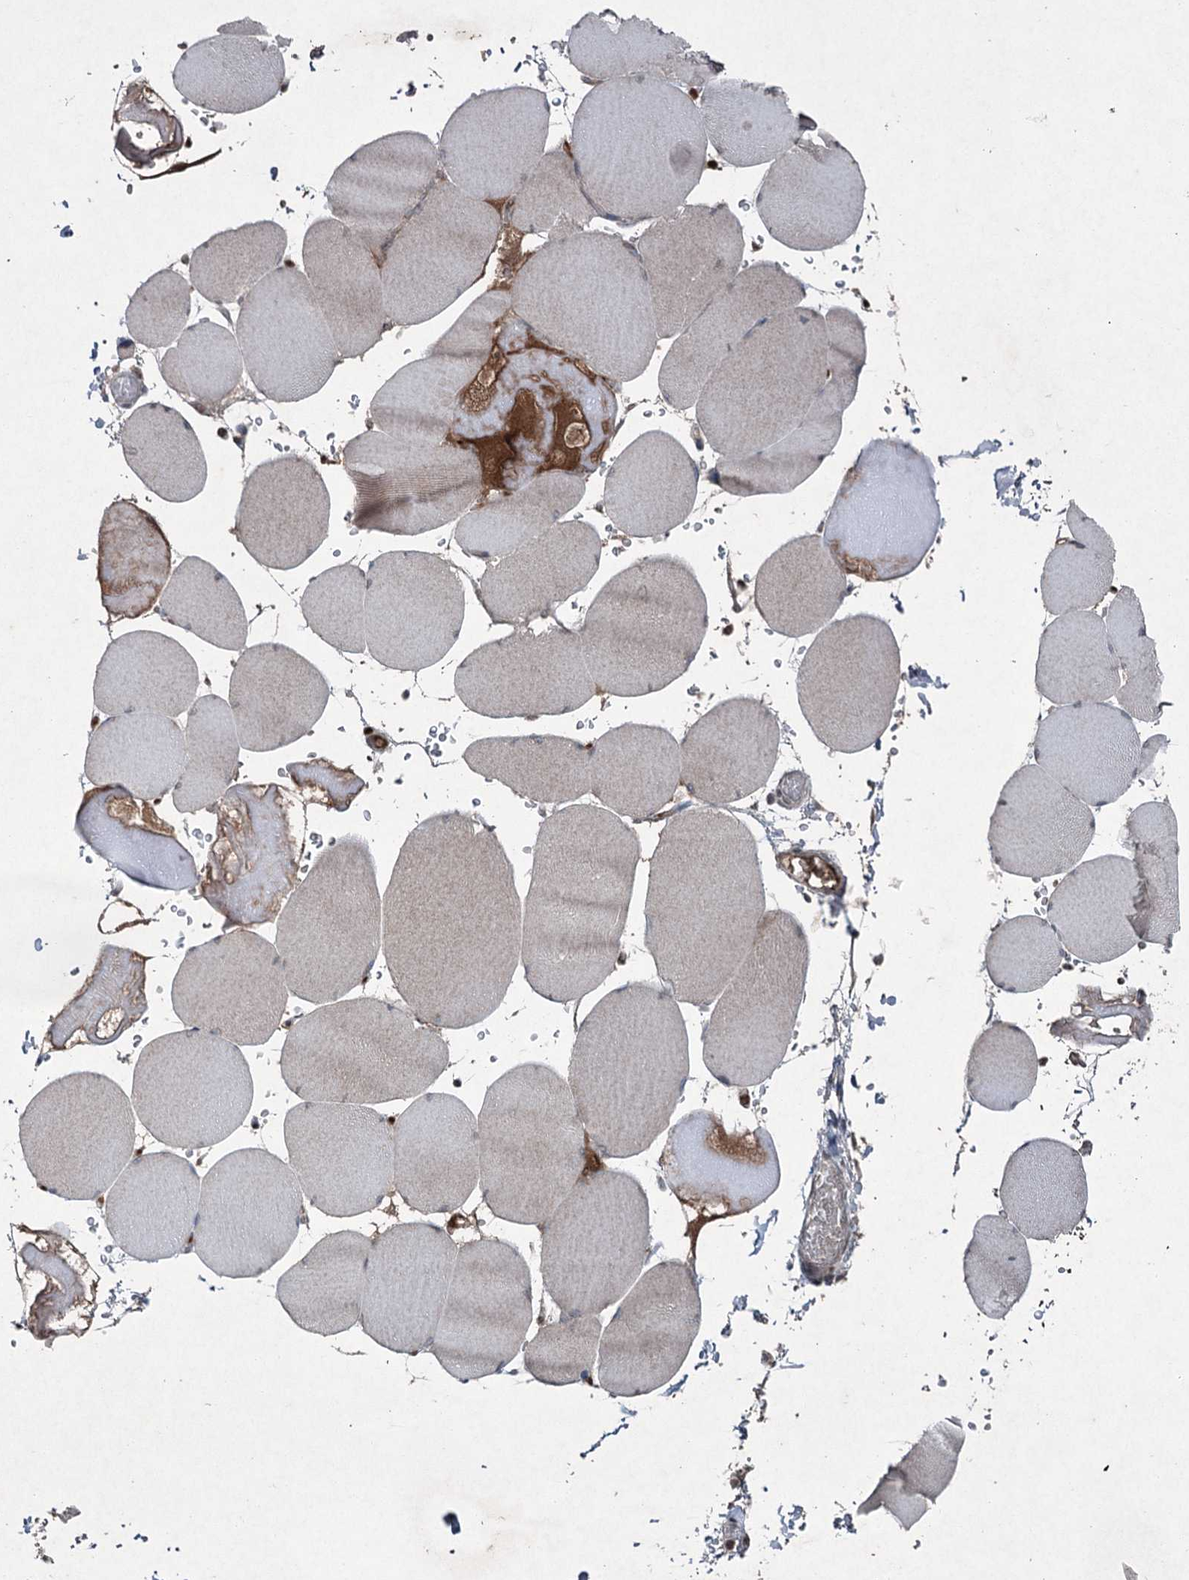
{"staining": {"intensity": "negative", "quantity": "none", "location": "none"}, "tissue": "skeletal muscle", "cell_type": "Myocytes", "image_type": "normal", "snomed": [{"axis": "morphology", "description": "Normal tissue, NOS"}, {"axis": "topography", "description": "Skeletal muscle"}, {"axis": "topography", "description": "Head-Neck"}], "caption": "Immunohistochemistry (IHC) of benign human skeletal muscle exhibits no staining in myocytes. (DAB (3,3'-diaminobenzidine) immunohistochemistry (IHC), high magnification).", "gene": "PGLYRP2", "patient": {"sex": "male", "age": 66}}